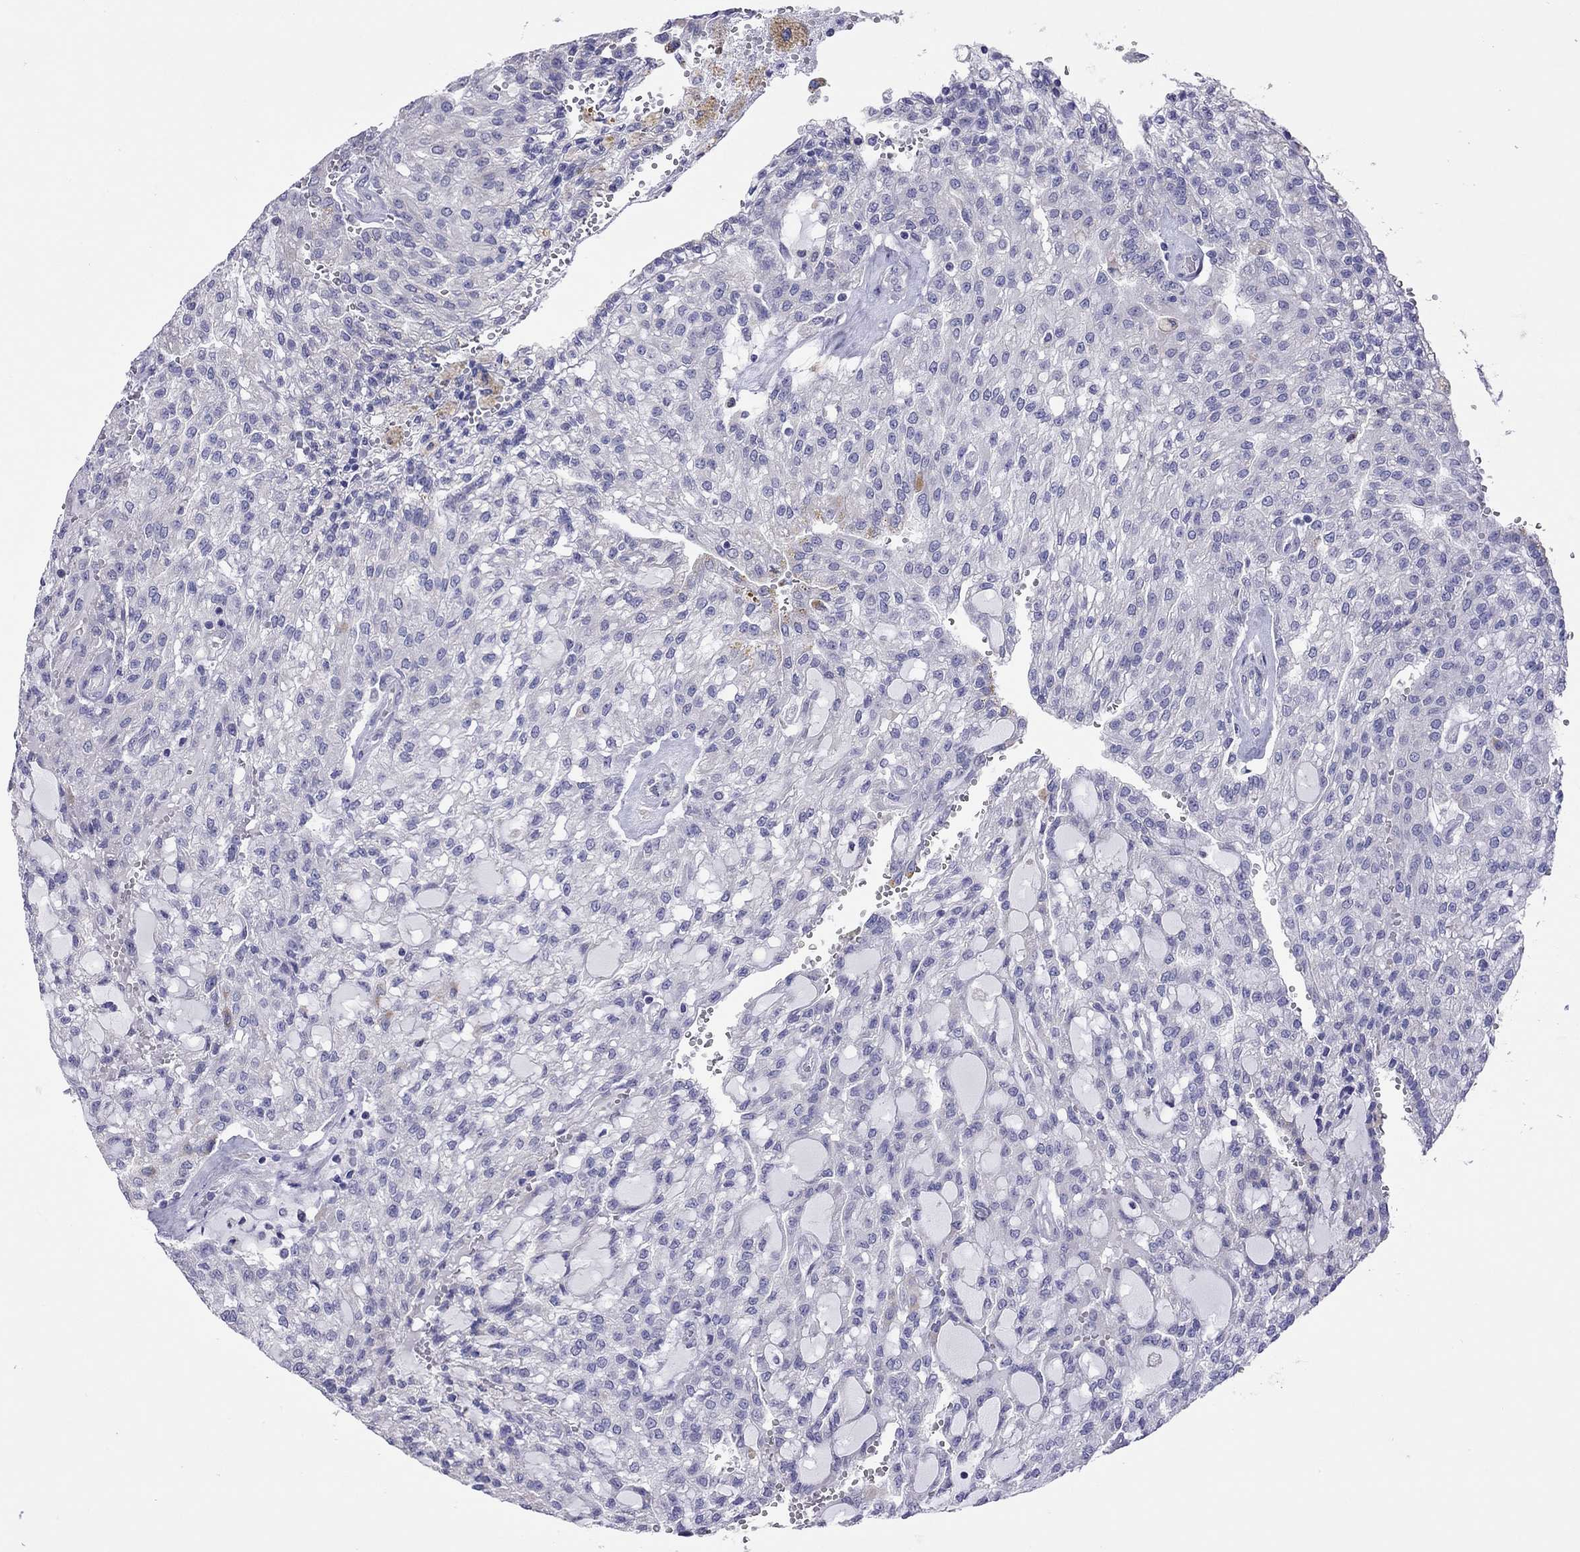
{"staining": {"intensity": "negative", "quantity": "none", "location": "none"}, "tissue": "renal cancer", "cell_type": "Tumor cells", "image_type": "cancer", "snomed": [{"axis": "morphology", "description": "Adenocarcinoma, NOS"}, {"axis": "topography", "description": "Kidney"}], "caption": "This is an immunohistochemistry photomicrograph of adenocarcinoma (renal). There is no staining in tumor cells.", "gene": "COL9A1", "patient": {"sex": "male", "age": 63}}